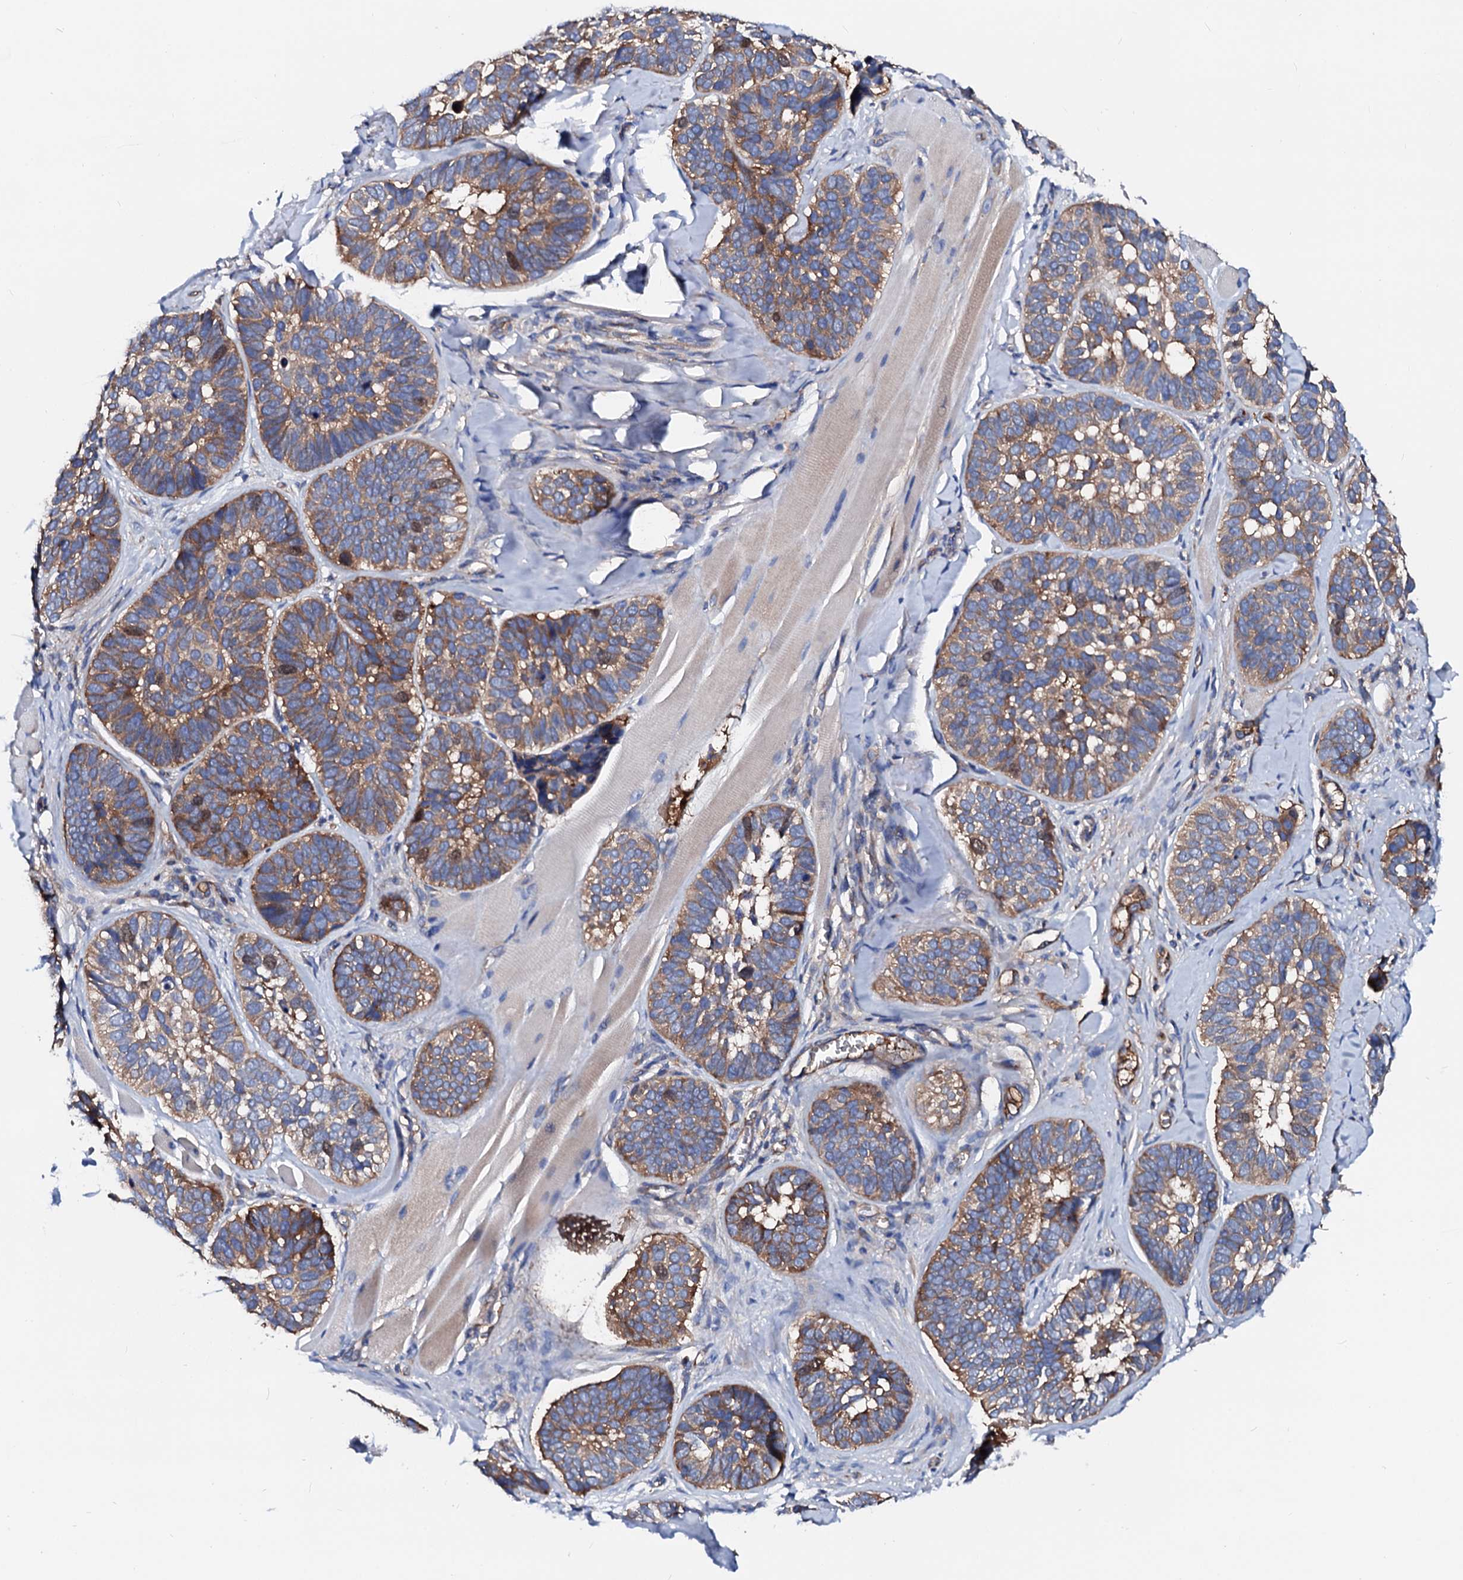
{"staining": {"intensity": "moderate", "quantity": ">75%", "location": "cytoplasmic/membranous"}, "tissue": "skin cancer", "cell_type": "Tumor cells", "image_type": "cancer", "snomed": [{"axis": "morphology", "description": "Basal cell carcinoma"}, {"axis": "topography", "description": "Skin"}], "caption": "Immunohistochemical staining of human basal cell carcinoma (skin) demonstrates moderate cytoplasmic/membranous protein staining in about >75% of tumor cells. (brown staining indicates protein expression, while blue staining denotes nuclei).", "gene": "CSKMT", "patient": {"sex": "male", "age": 62}}